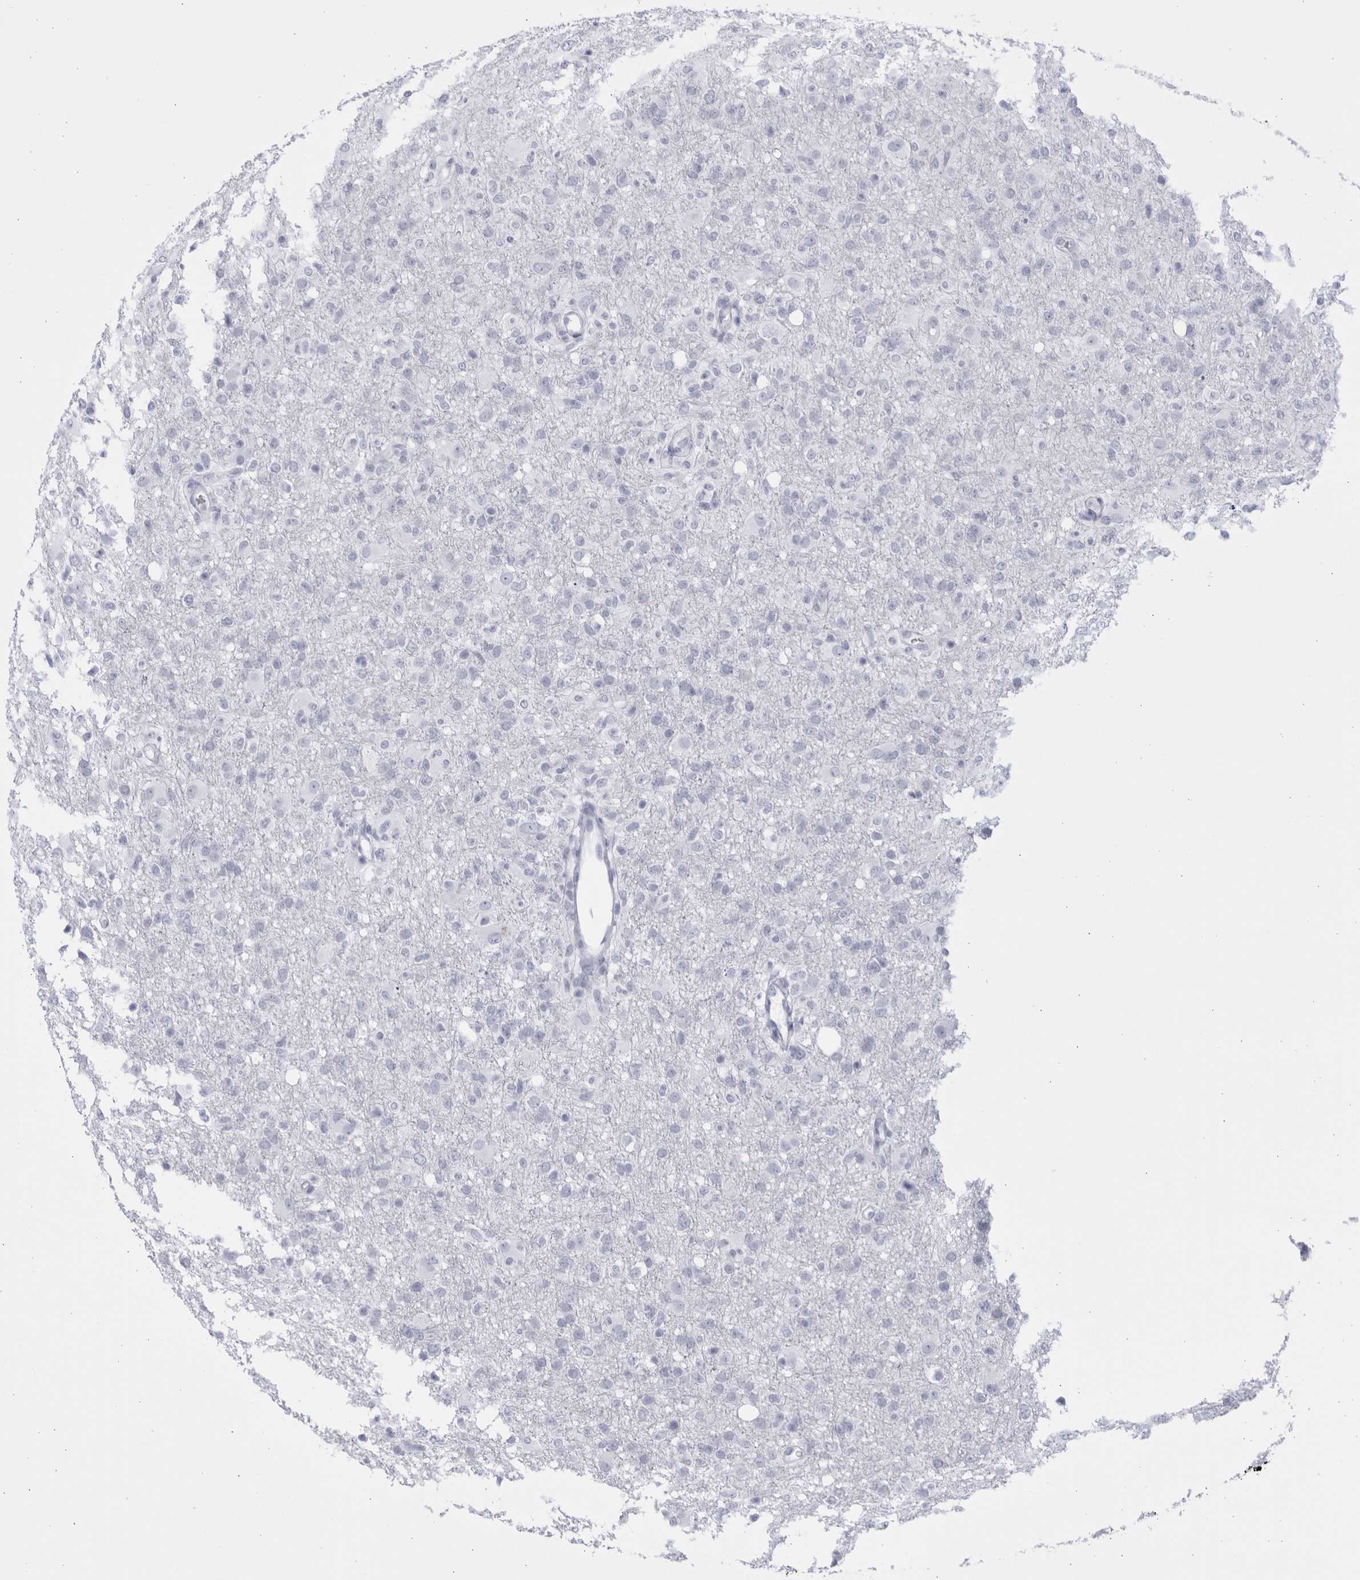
{"staining": {"intensity": "negative", "quantity": "none", "location": "none"}, "tissue": "glioma", "cell_type": "Tumor cells", "image_type": "cancer", "snomed": [{"axis": "morphology", "description": "Glioma, malignant, High grade"}, {"axis": "topography", "description": "Brain"}], "caption": "The immunohistochemistry (IHC) micrograph has no significant expression in tumor cells of glioma tissue. (DAB immunohistochemistry (IHC) with hematoxylin counter stain).", "gene": "CCDC181", "patient": {"sex": "female", "age": 57}}